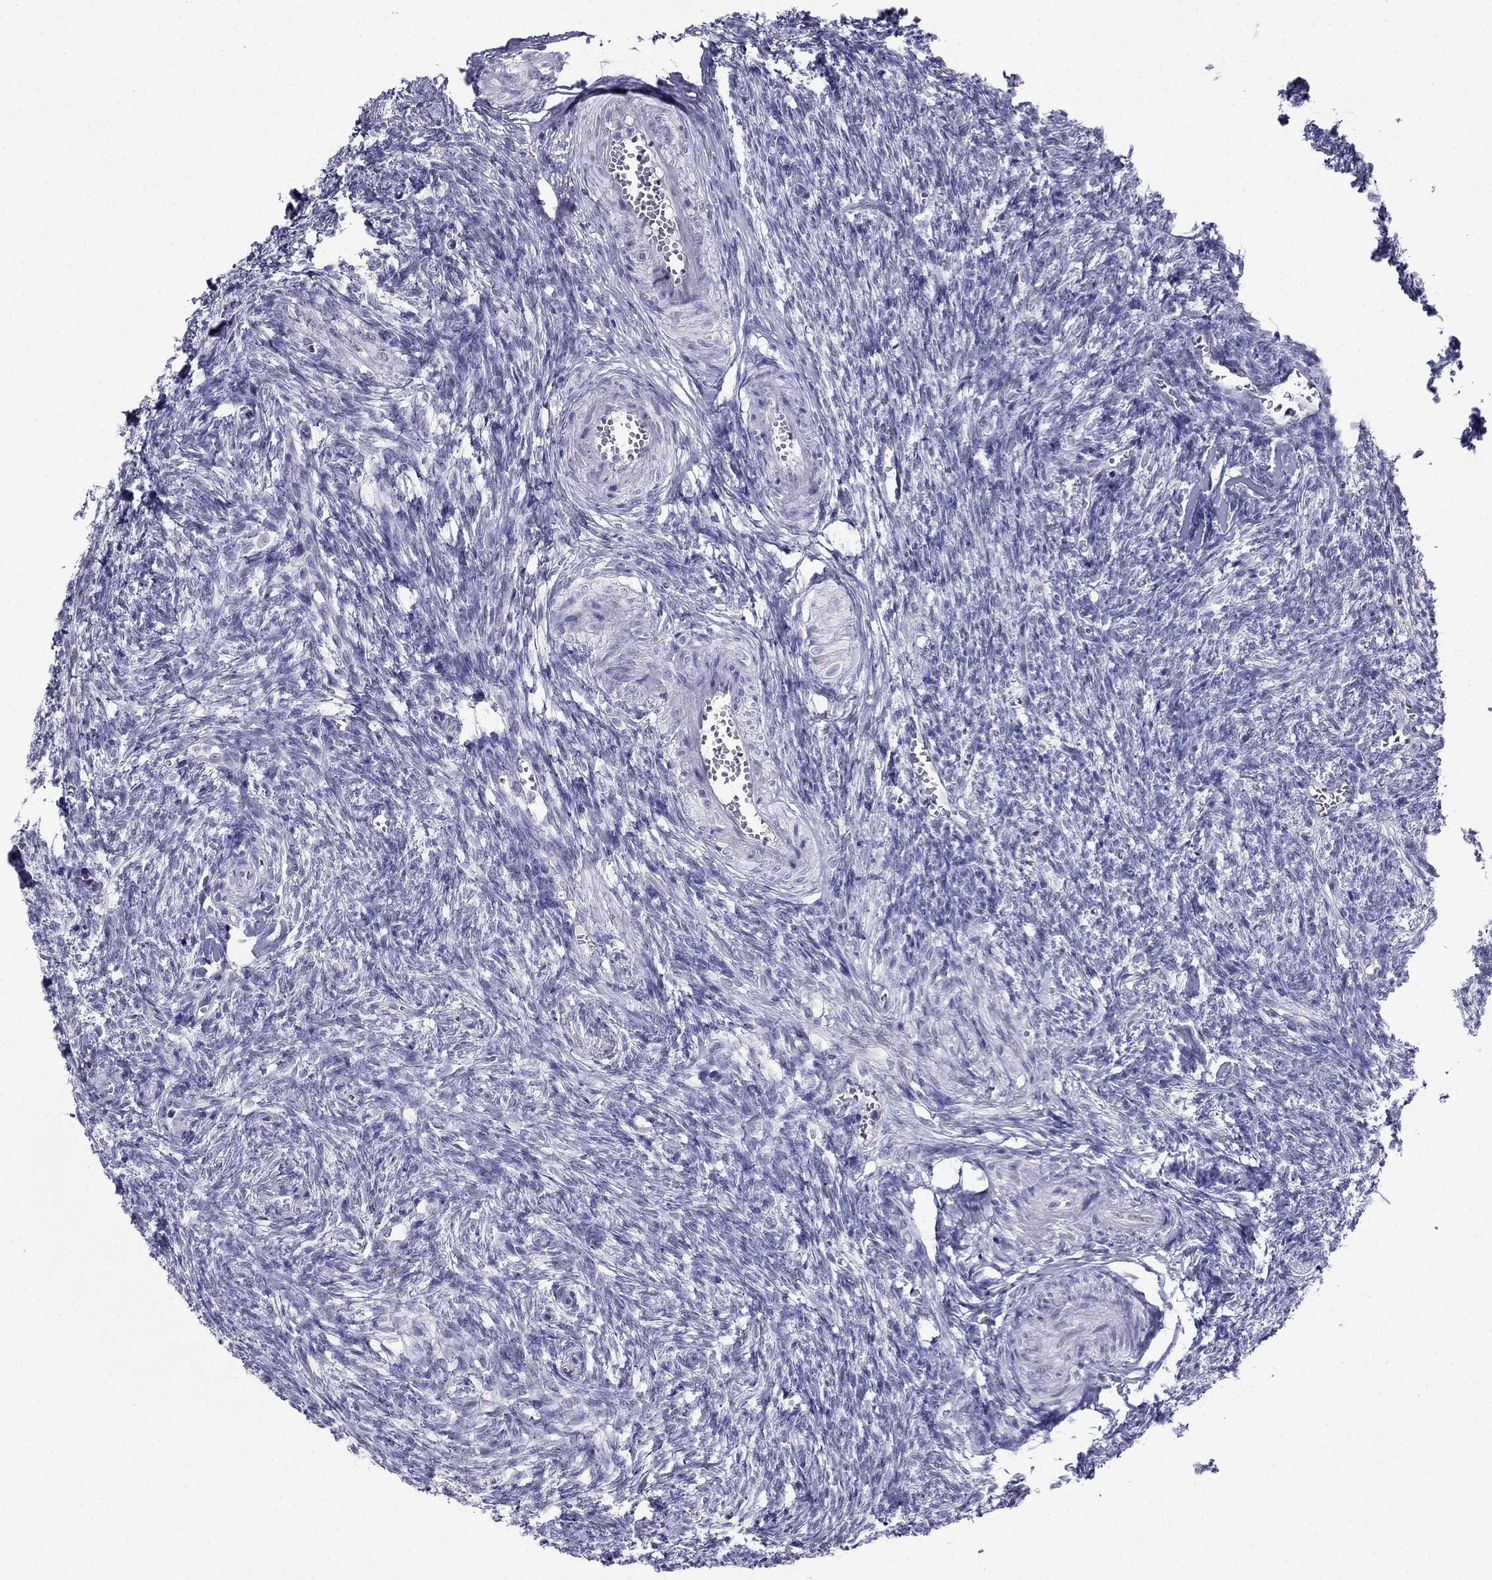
{"staining": {"intensity": "weak", "quantity": ">75%", "location": "nuclear"}, "tissue": "ovary", "cell_type": "Follicle cells", "image_type": "normal", "snomed": [{"axis": "morphology", "description": "Normal tissue, NOS"}, {"axis": "topography", "description": "Ovary"}], "caption": "Protein expression analysis of unremarkable ovary demonstrates weak nuclear expression in about >75% of follicle cells. (DAB (3,3'-diaminobenzidine) = brown stain, brightfield microscopy at high magnification).", "gene": "PPM1G", "patient": {"sex": "female", "age": 43}}